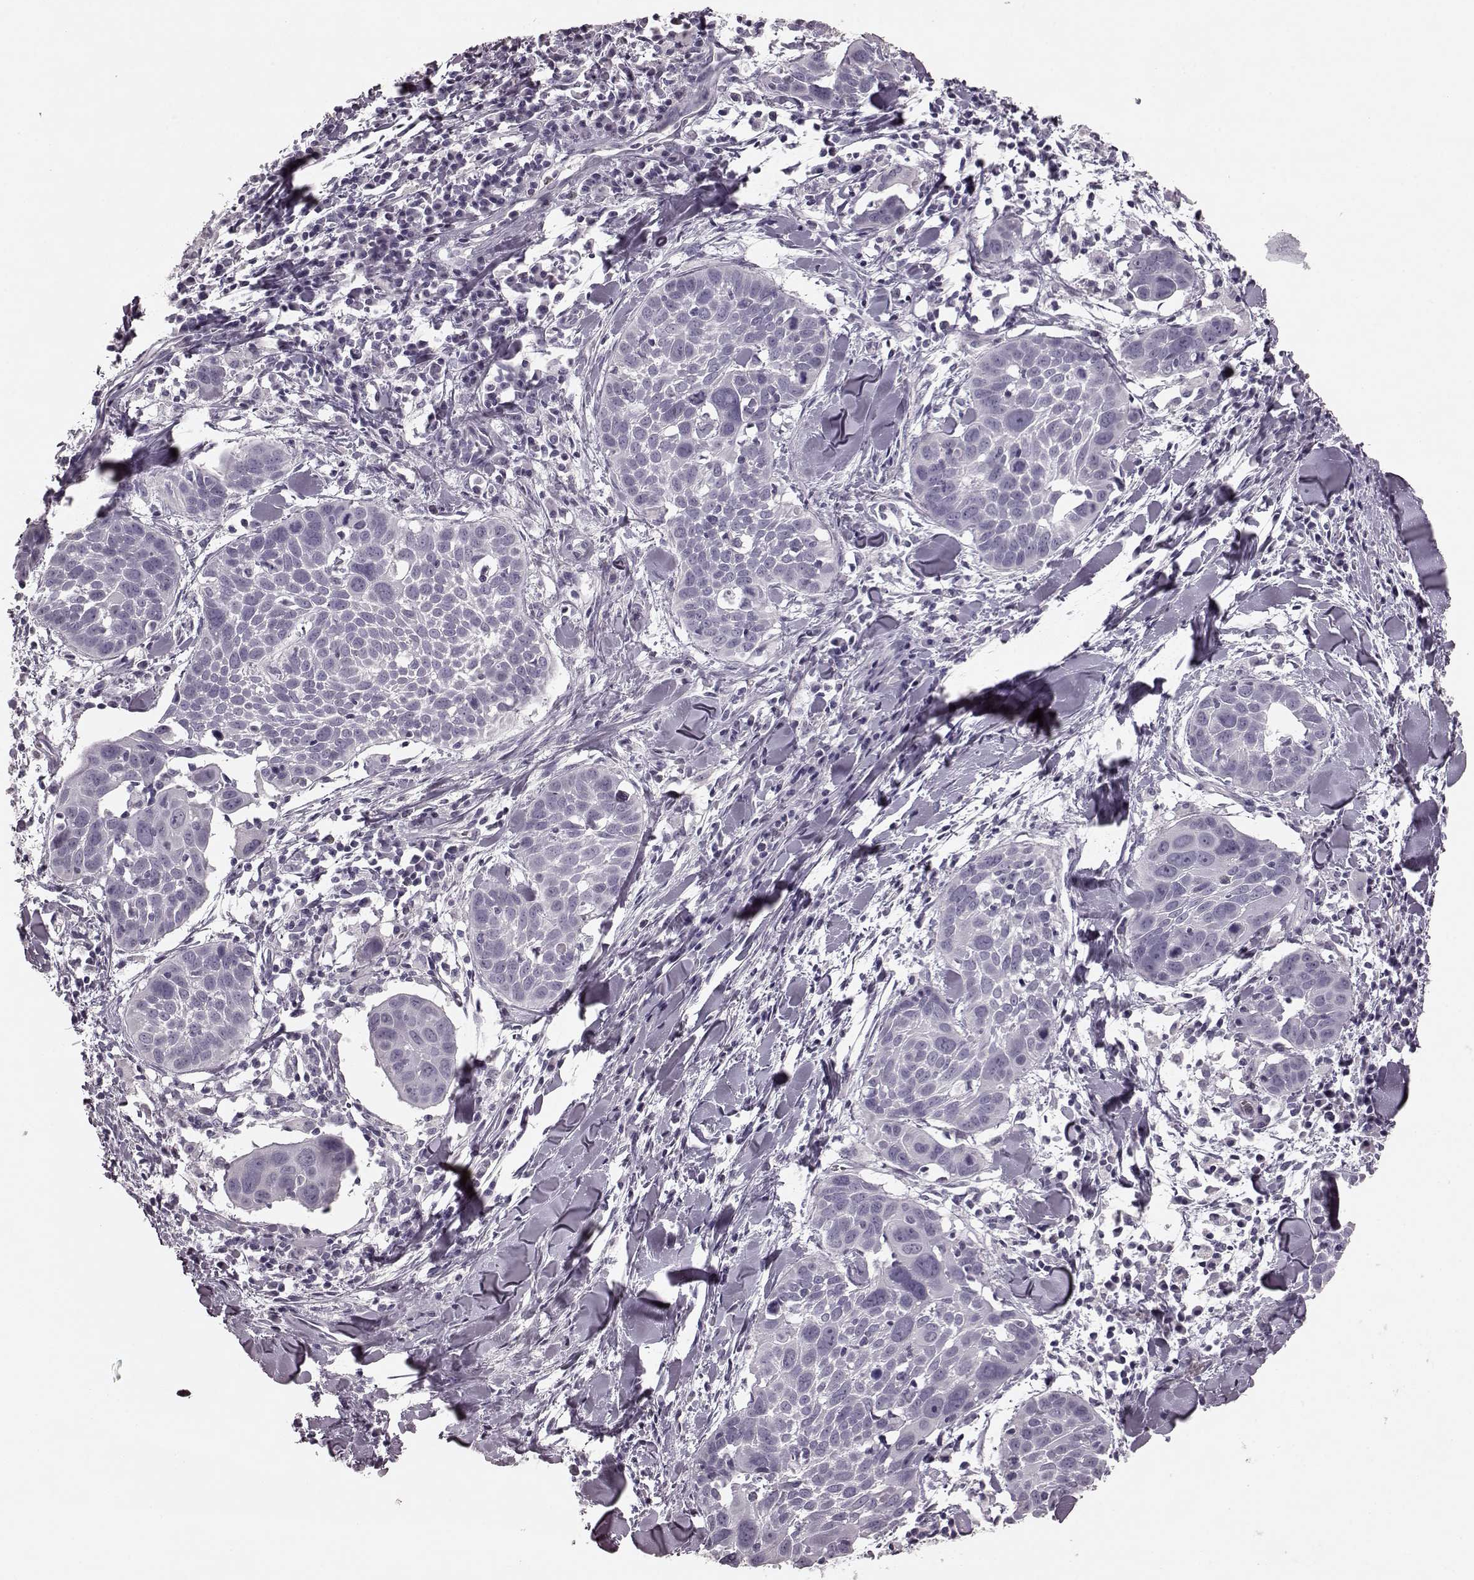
{"staining": {"intensity": "negative", "quantity": "none", "location": "none"}, "tissue": "lung cancer", "cell_type": "Tumor cells", "image_type": "cancer", "snomed": [{"axis": "morphology", "description": "Squamous cell carcinoma, NOS"}, {"axis": "topography", "description": "Lung"}], "caption": "High power microscopy micrograph of an immunohistochemistry (IHC) image of lung squamous cell carcinoma, revealing no significant staining in tumor cells. (IHC, brightfield microscopy, high magnification).", "gene": "TRPM1", "patient": {"sex": "male", "age": 57}}